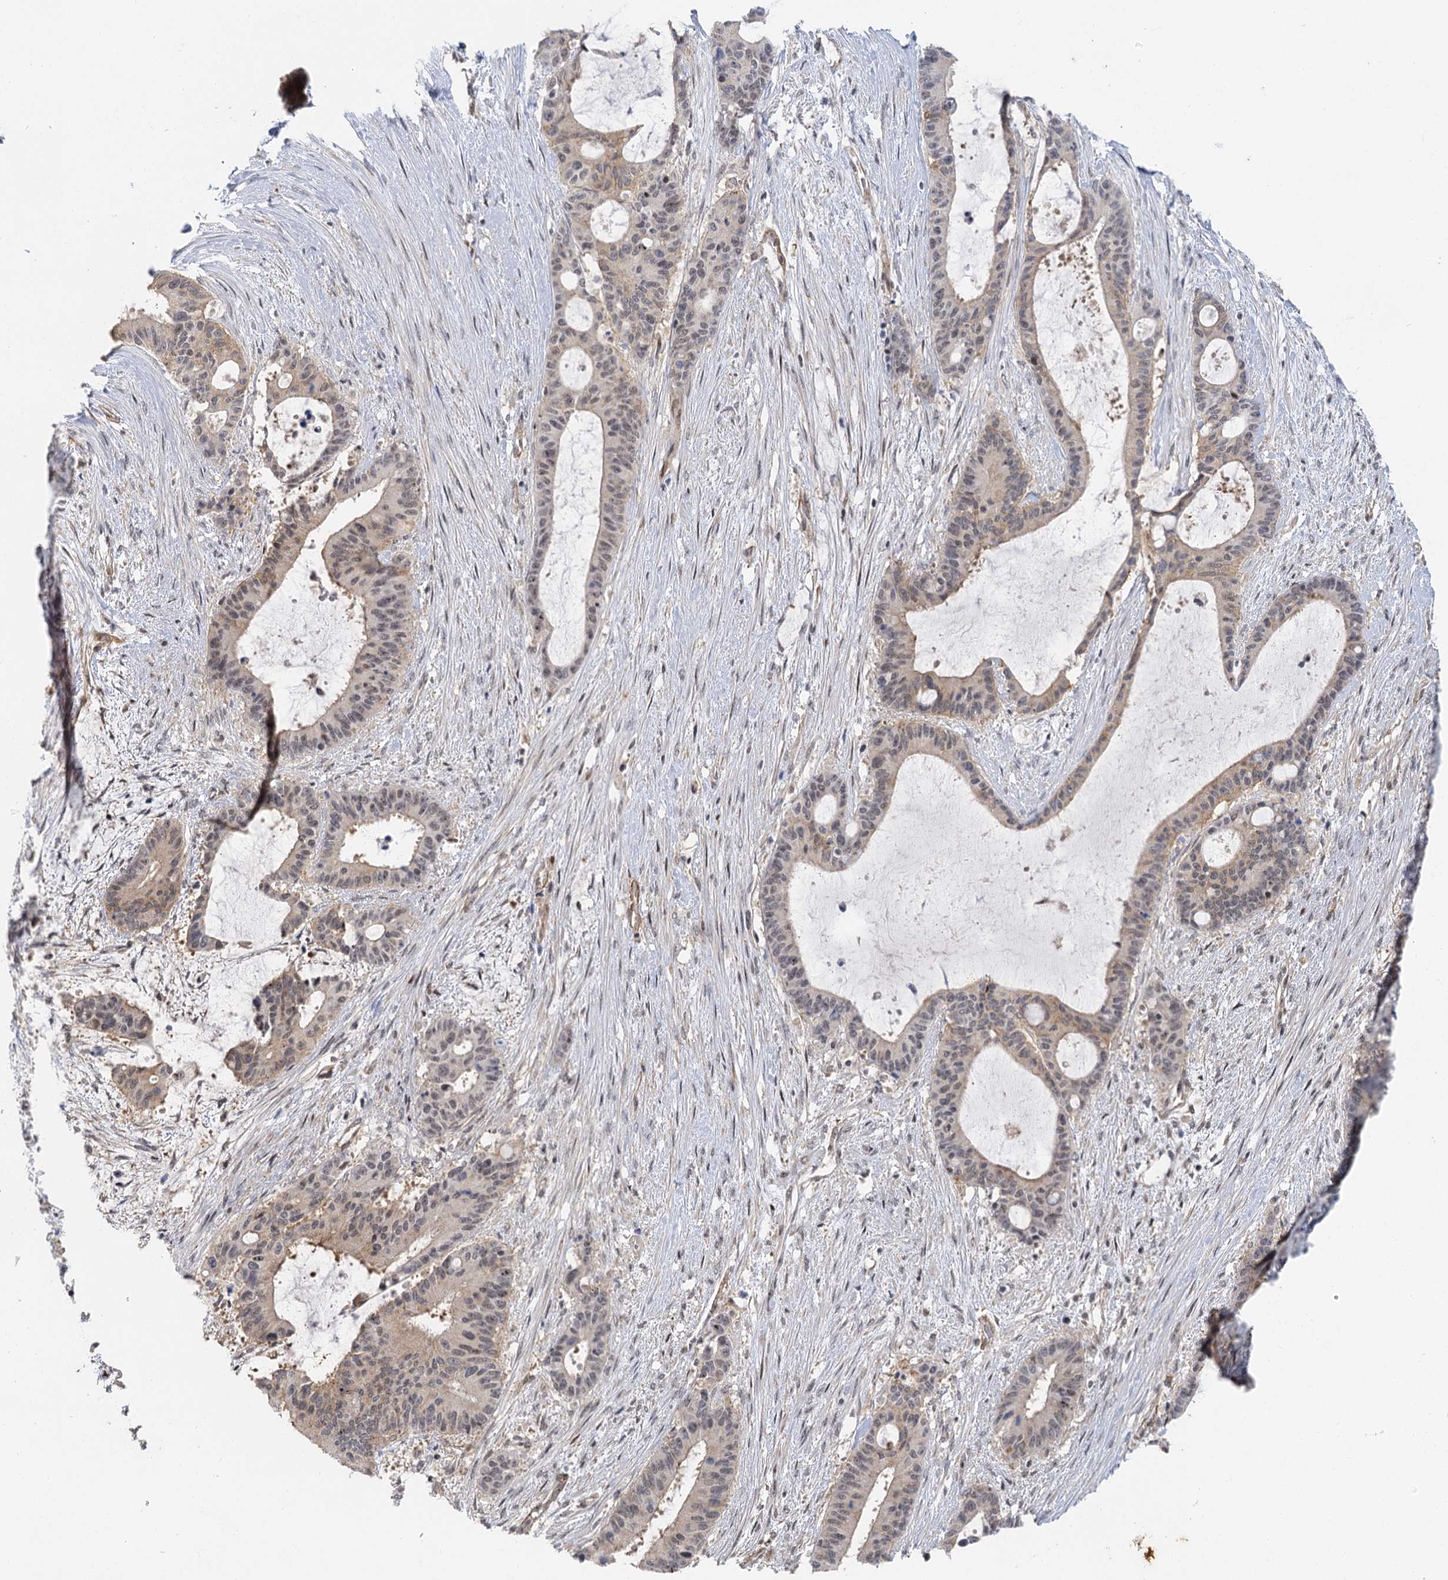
{"staining": {"intensity": "negative", "quantity": "none", "location": "none"}, "tissue": "liver cancer", "cell_type": "Tumor cells", "image_type": "cancer", "snomed": [{"axis": "morphology", "description": "Normal tissue, NOS"}, {"axis": "morphology", "description": "Cholangiocarcinoma"}, {"axis": "topography", "description": "Liver"}, {"axis": "topography", "description": "Peripheral nerve tissue"}], "caption": "DAB immunohistochemical staining of liver cancer demonstrates no significant expression in tumor cells.", "gene": "IL11RA", "patient": {"sex": "female", "age": 73}}